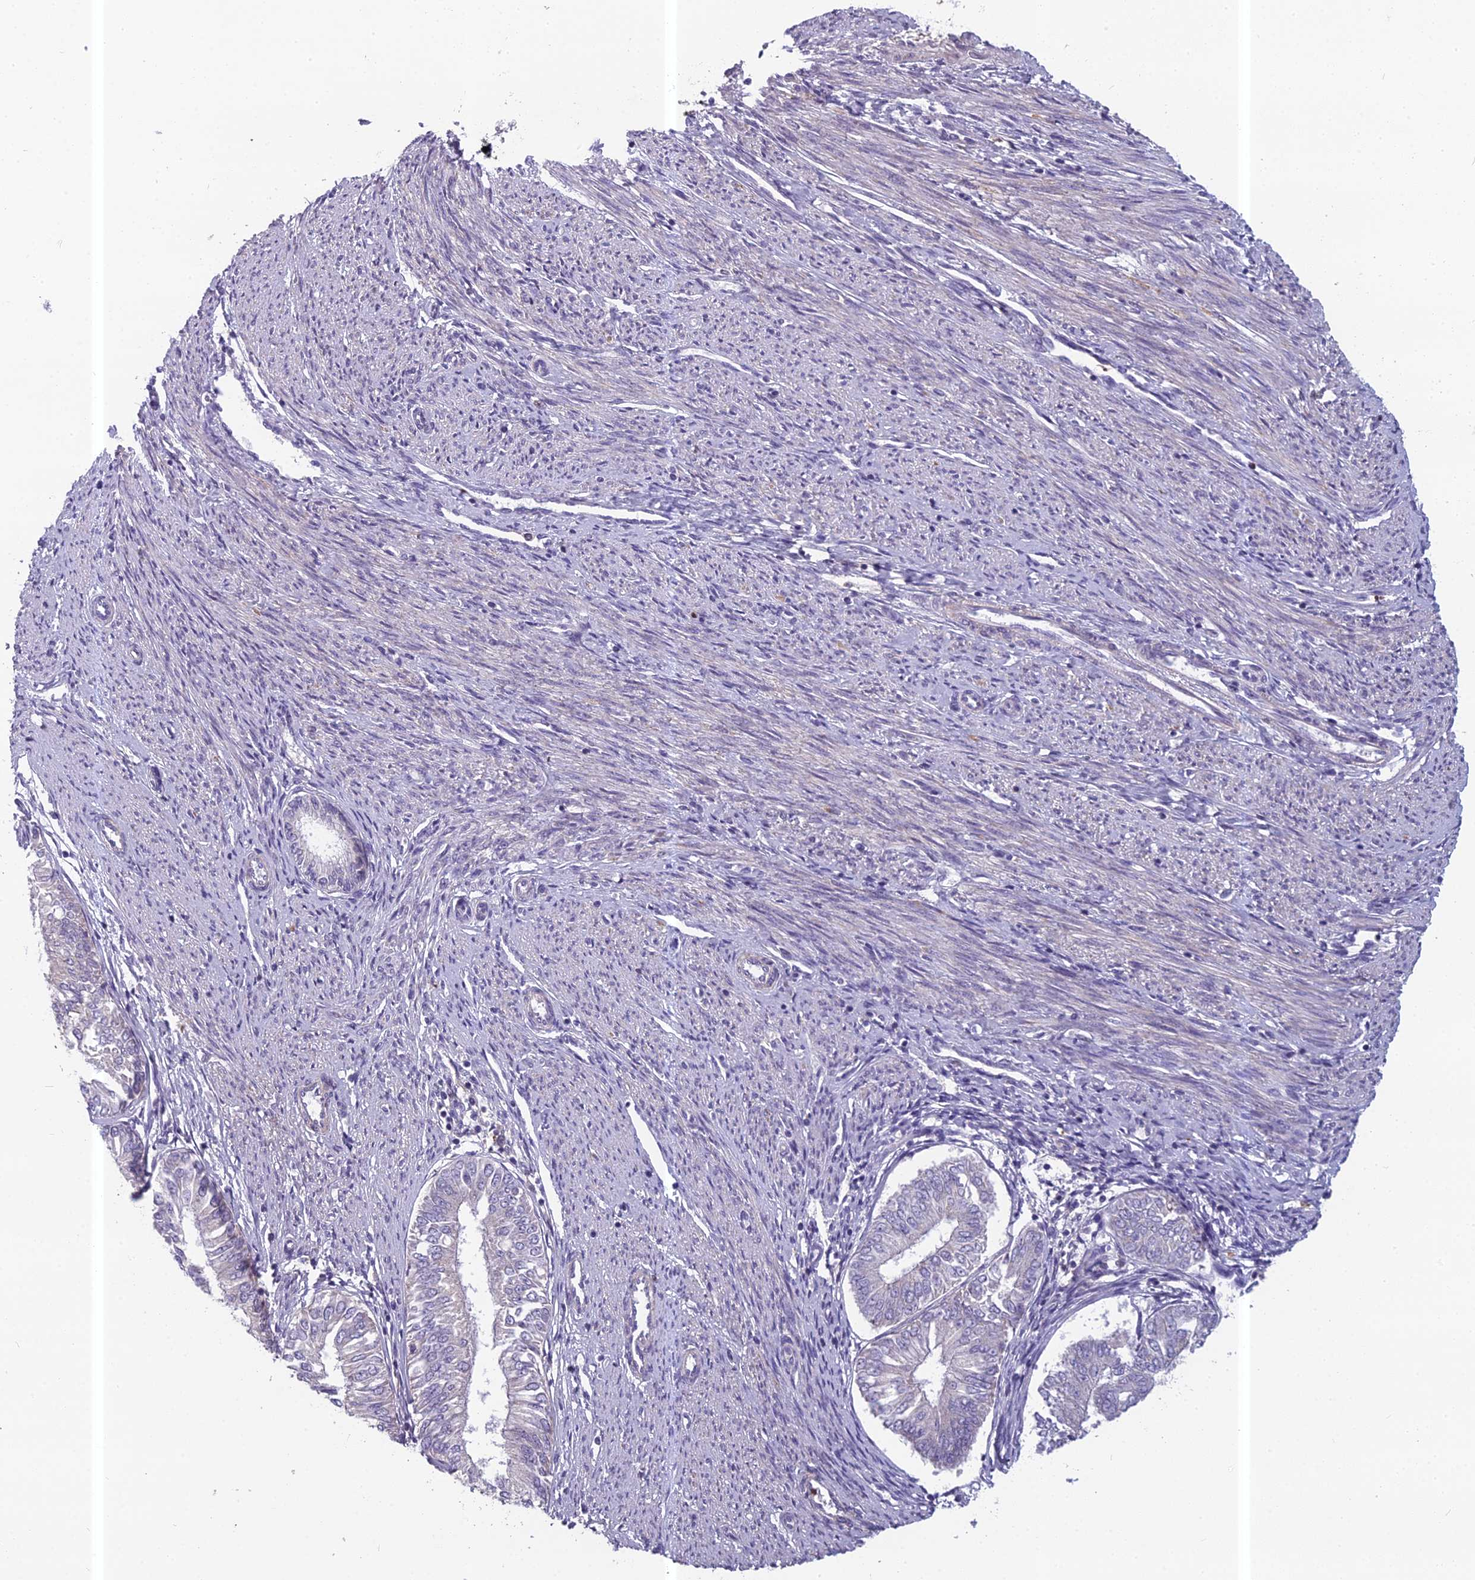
{"staining": {"intensity": "negative", "quantity": "none", "location": "none"}, "tissue": "endometrial cancer", "cell_type": "Tumor cells", "image_type": "cancer", "snomed": [{"axis": "morphology", "description": "Adenocarcinoma, NOS"}, {"axis": "topography", "description": "Endometrium"}], "caption": "Endometrial cancer (adenocarcinoma) was stained to show a protein in brown. There is no significant expression in tumor cells.", "gene": "ENSG00000188897", "patient": {"sex": "female", "age": 58}}